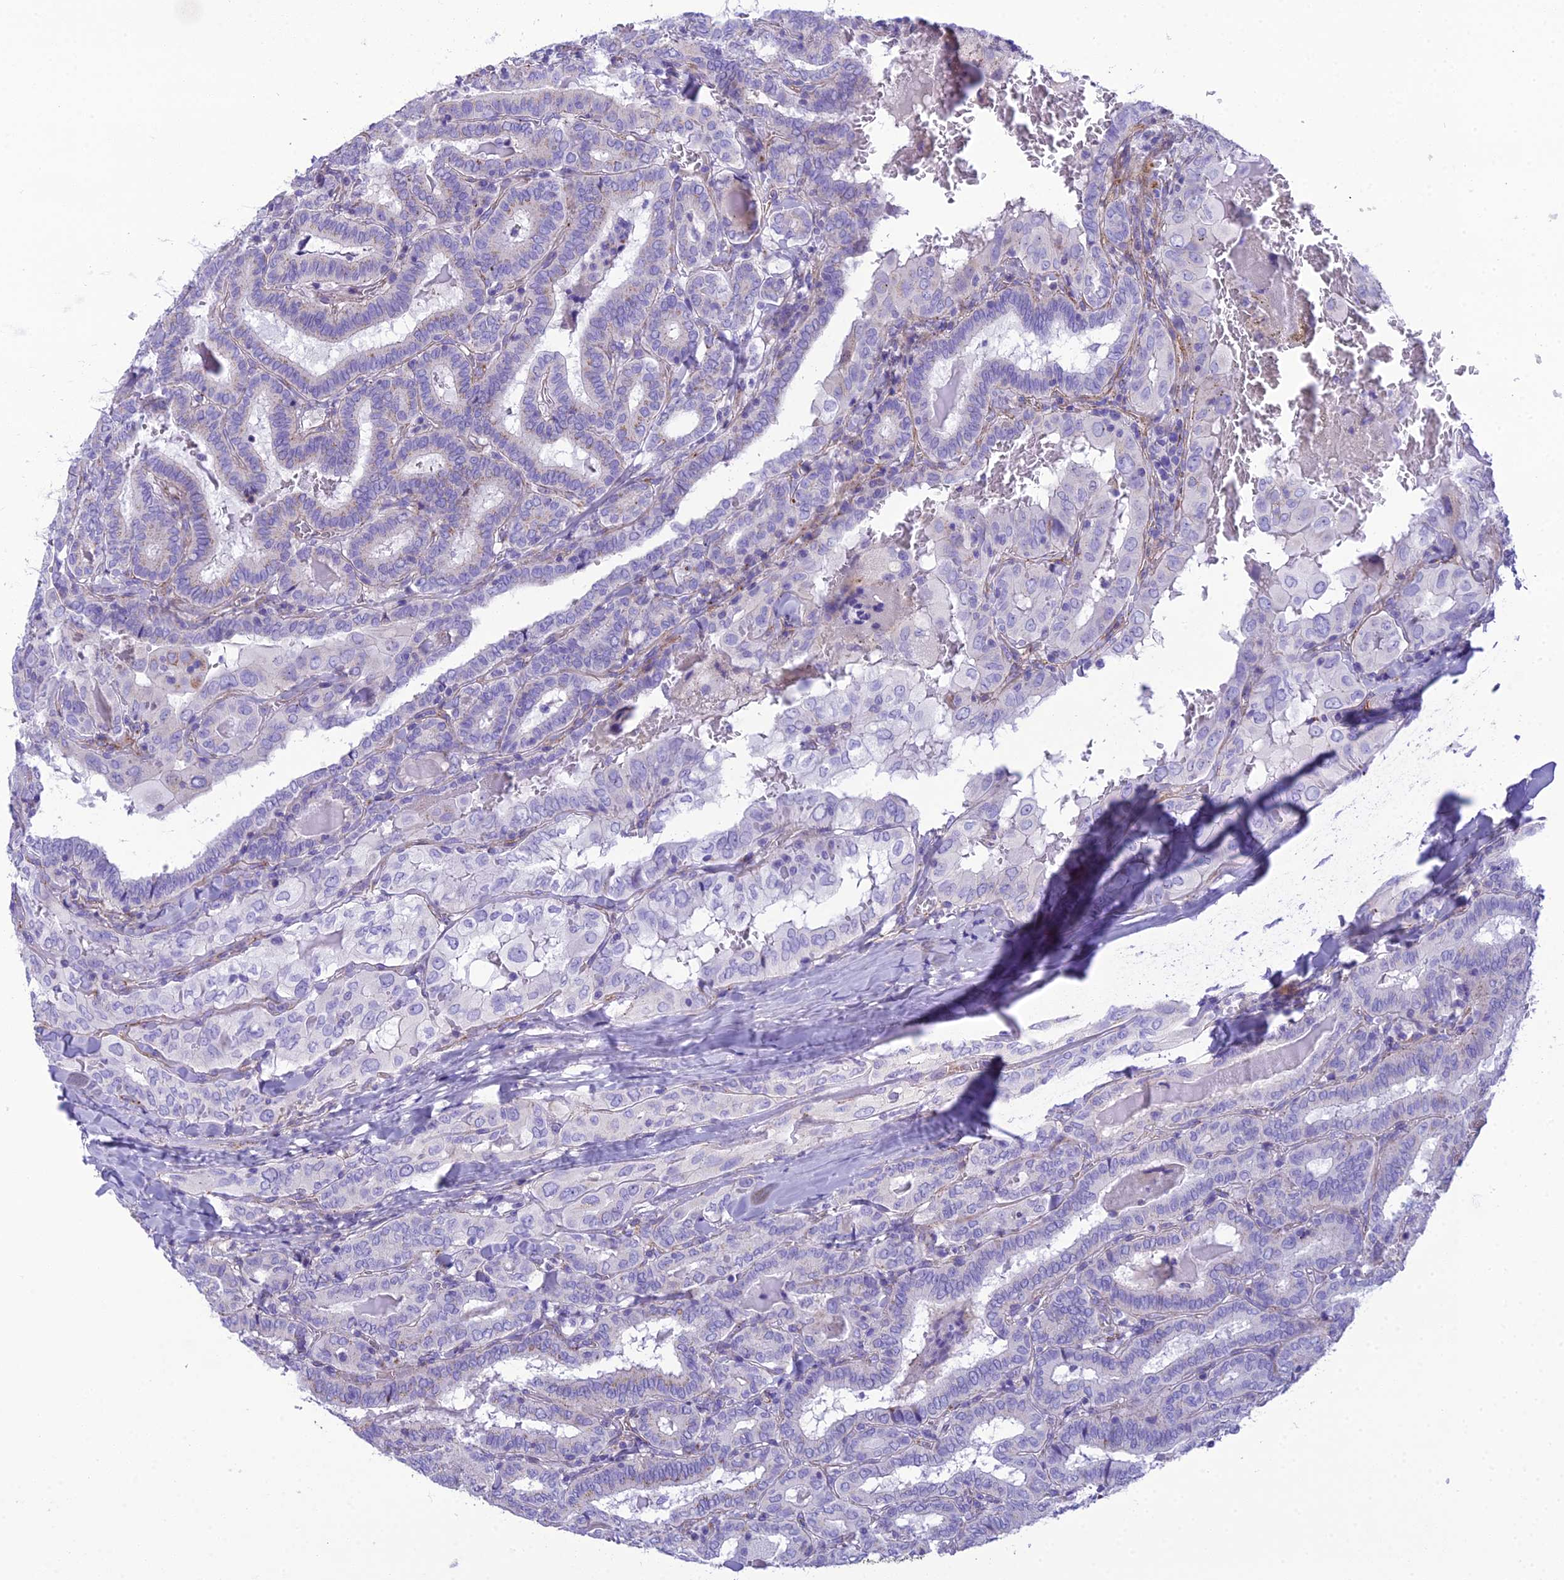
{"staining": {"intensity": "negative", "quantity": "none", "location": "none"}, "tissue": "thyroid cancer", "cell_type": "Tumor cells", "image_type": "cancer", "snomed": [{"axis": "morphology", "description": "Papillary adenocarcinoma, NOS"}, {"axis": "topography", "description": "Thyroid gland"}], "caption": "Protein analysis of thyroid cancer (papillary adenocarcinoma) demonstrates no significant expression in tumor cells.", "gene": "GFRA1", "patient": {"sex": "female", "age": 72}}